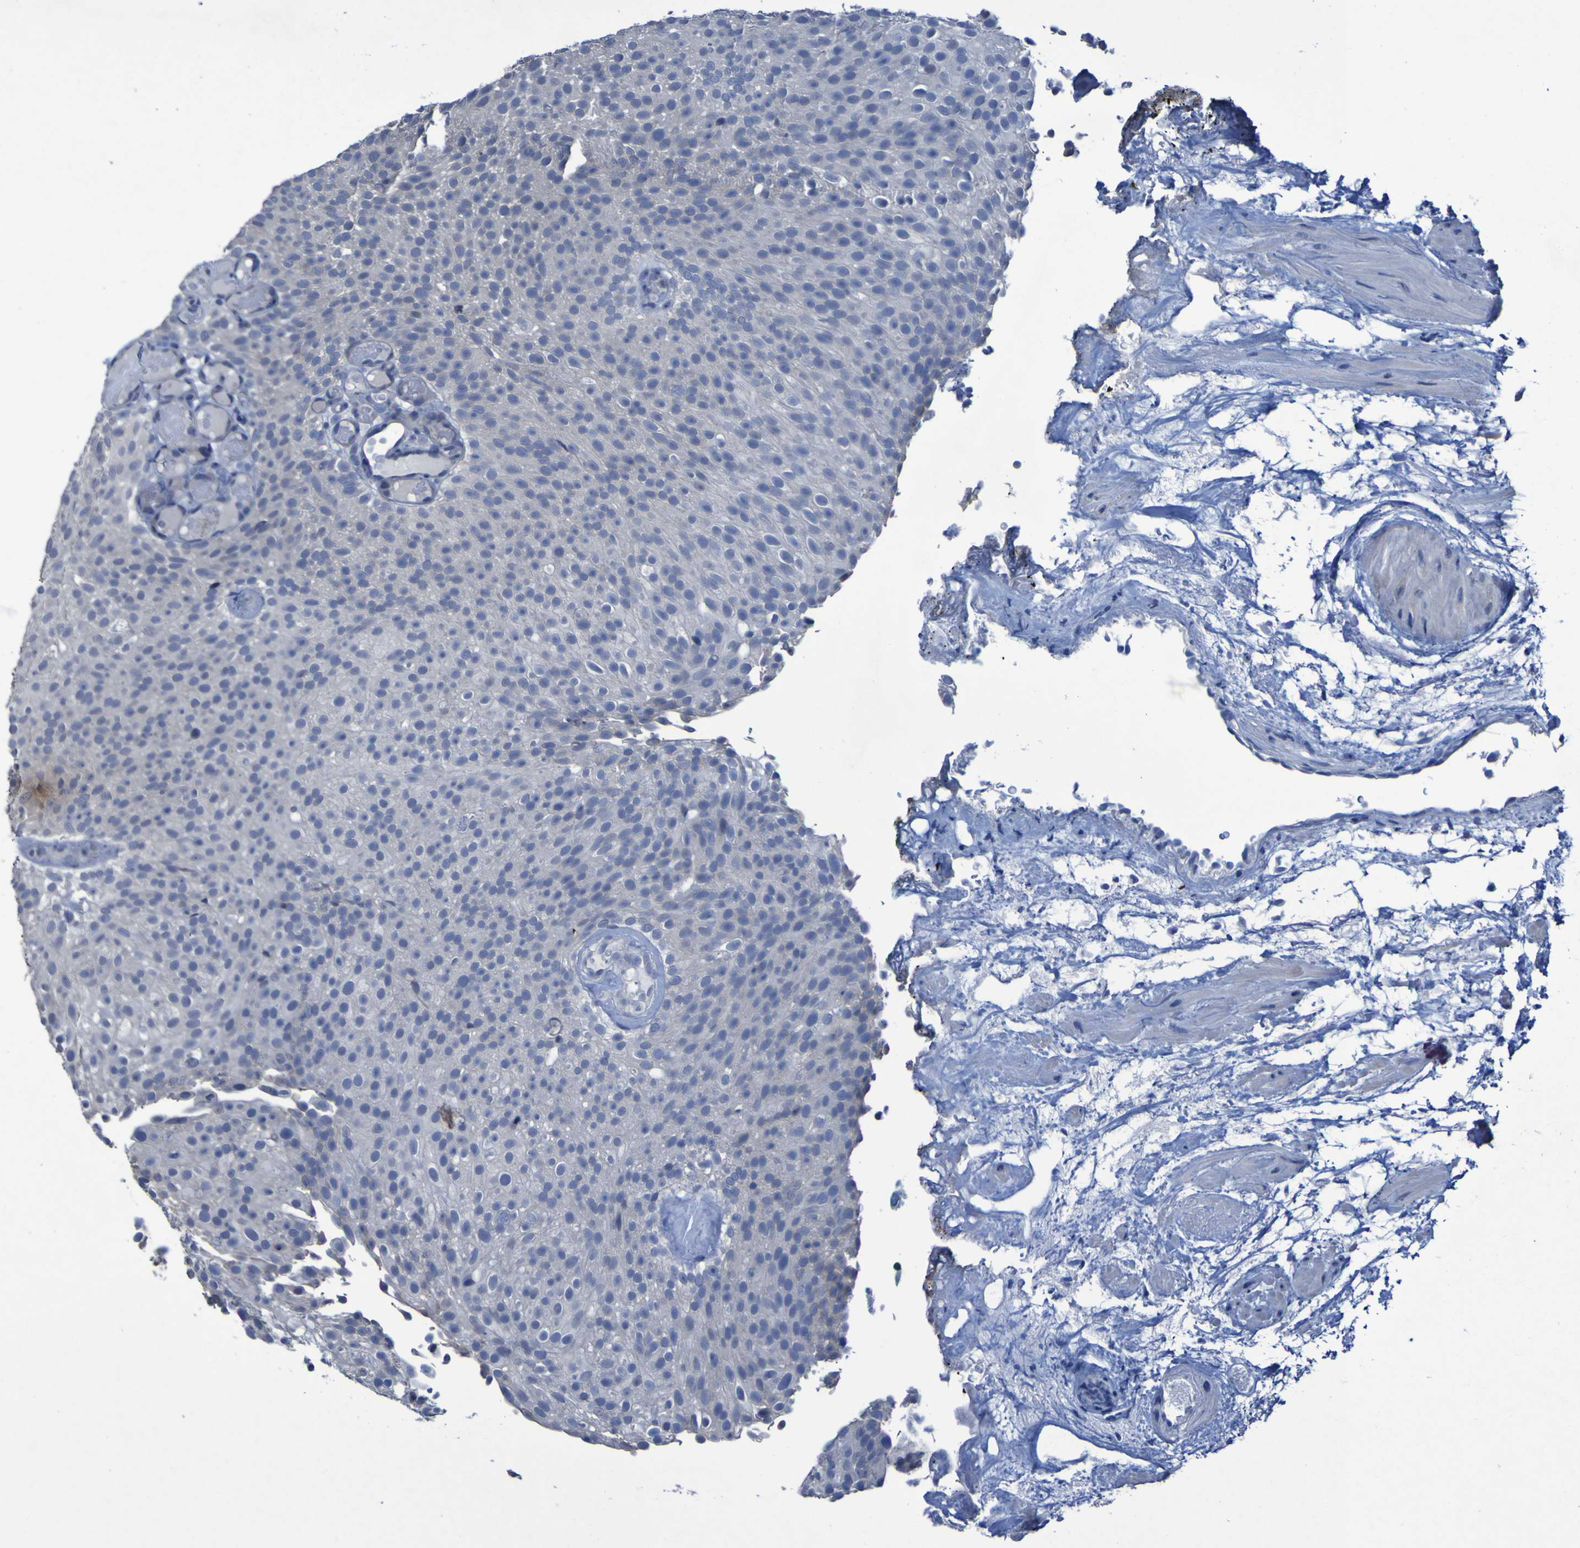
{"staining": {"intensity": "negative", "quantity": "none", "location": "none"}, "tissue": "urothelial cancer", "cell_type": "Tumor cells", "image_type": "cancer", "snomed": [{"axis": "morphology", "description": "Urothelial carcinoma, Low grade"}, {"axis": "topography", "description": "Urinary bladder"}], "caption": "Immunohistochemistry histopathology image of urothelial carcinoma (low-grade) stained for a protein (brown), which reveals no positivity in tumor cells.", "gene": "CLDN18", "patient": {"sex": "male", "age": 78}}